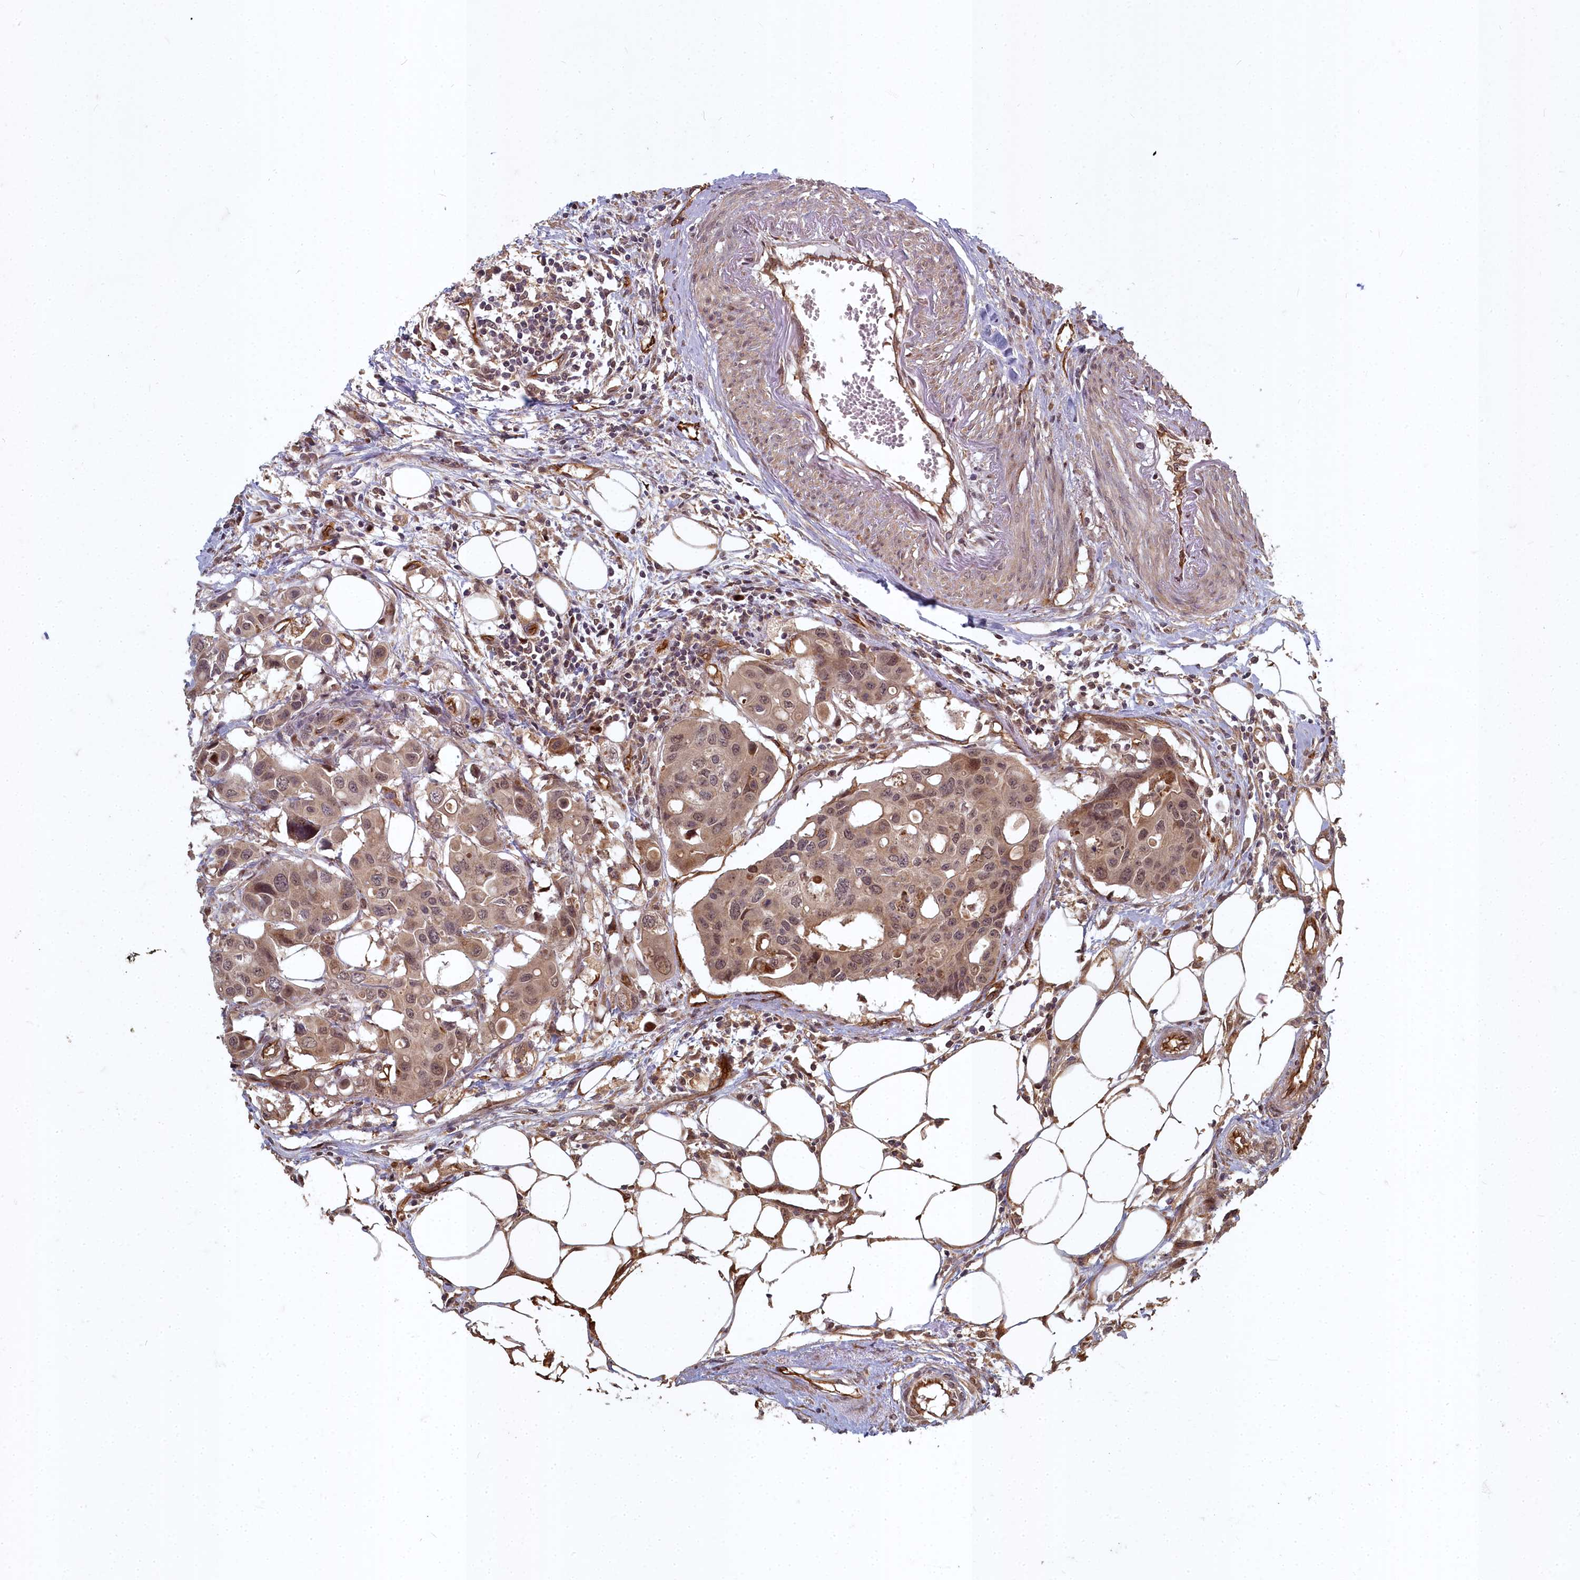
{"staining": {"intensity": "moderate", "quantity": ">75%", "location": "cytoplasmic/membranous,nuclear"}, "tissue": "colorectal cancer", "cell_type": "Tumor cells", "image_type": "cancer", "snomed": [{"axis": "morphology", "description": "Adenocarcinoma, NOS"}, {"axis": "topography", "description": "Colon"}], "caption": "The image shows staining of adenocarcinoma (colorectal), revealing moderate cytoplasmic/membranous and nuclear protein expression (brown color) within tumor cells.", "gene": "TSPYL4", "patient": {"sex": "male", "age": 77}}